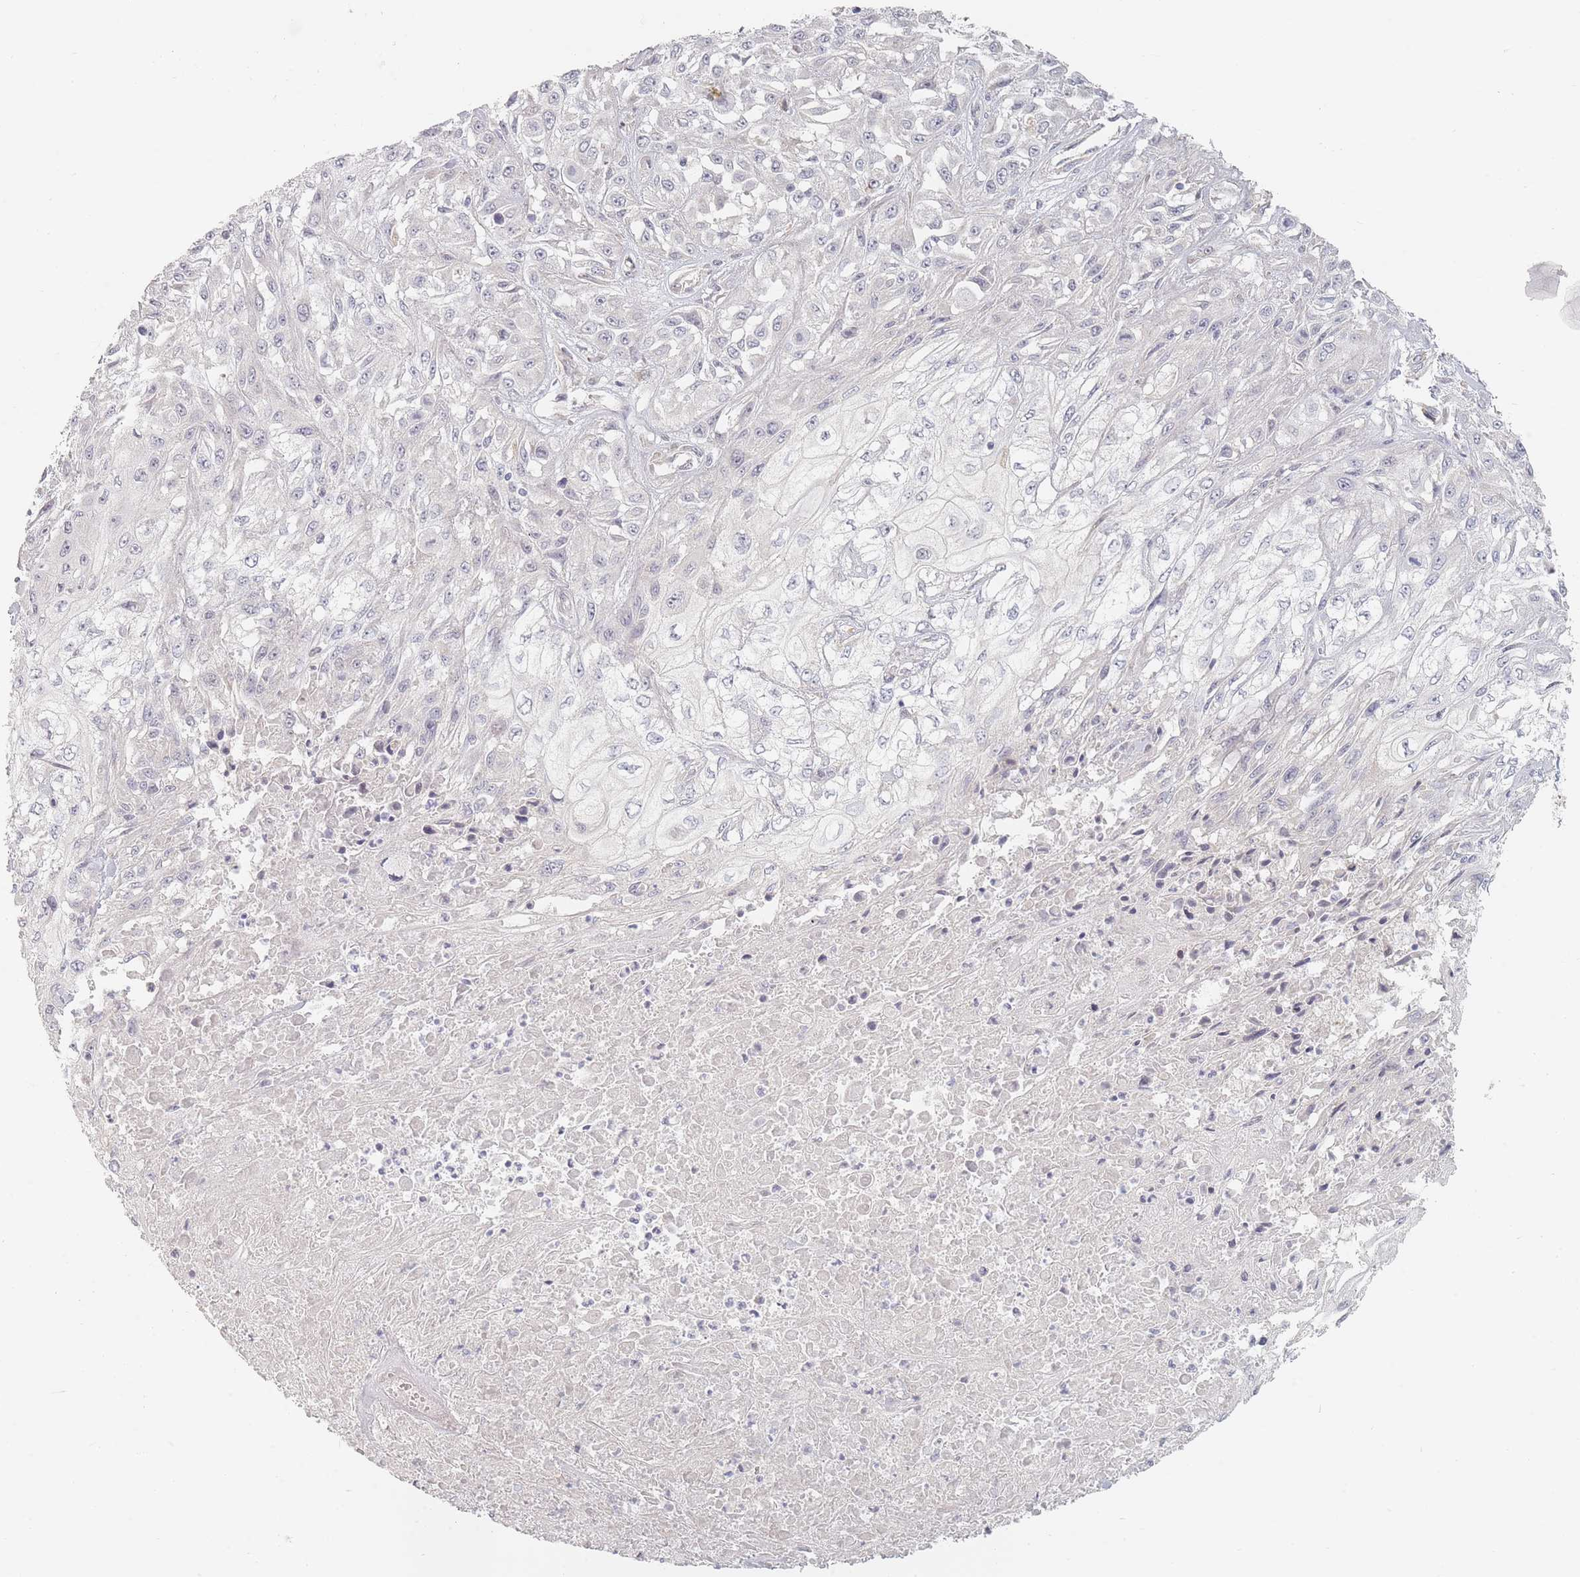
{"staining": {"intensity": "negative", "quantity": "none", "location": "none"}, "tissue": "skin cancer", "cell_type": "Tumor cells", "image_type": "cancer", "snomed": [{"axis": "morphology", "description": "Squamous cell carcinoma, NOS"}, {"axis": "morphology", "description": "Squamous cell carcinoma, metastatic, NOS"}, {"axis": "topography", "description": "Skin"}, {"axis": "topography", "description": "Lymph node"}], "caption": "Immunohistochemical staining of human skin cancer shows no significant positivity in tumor cells. (Stains: DAB (3,3'-diaminobenzidine) immunohistochemistry with hematoxylin counter stain, Microscopy: brightfield microscopy at high magnification).", "gene": "ZKSCAN7", "patient": {"sex": "male", "age": 75}}